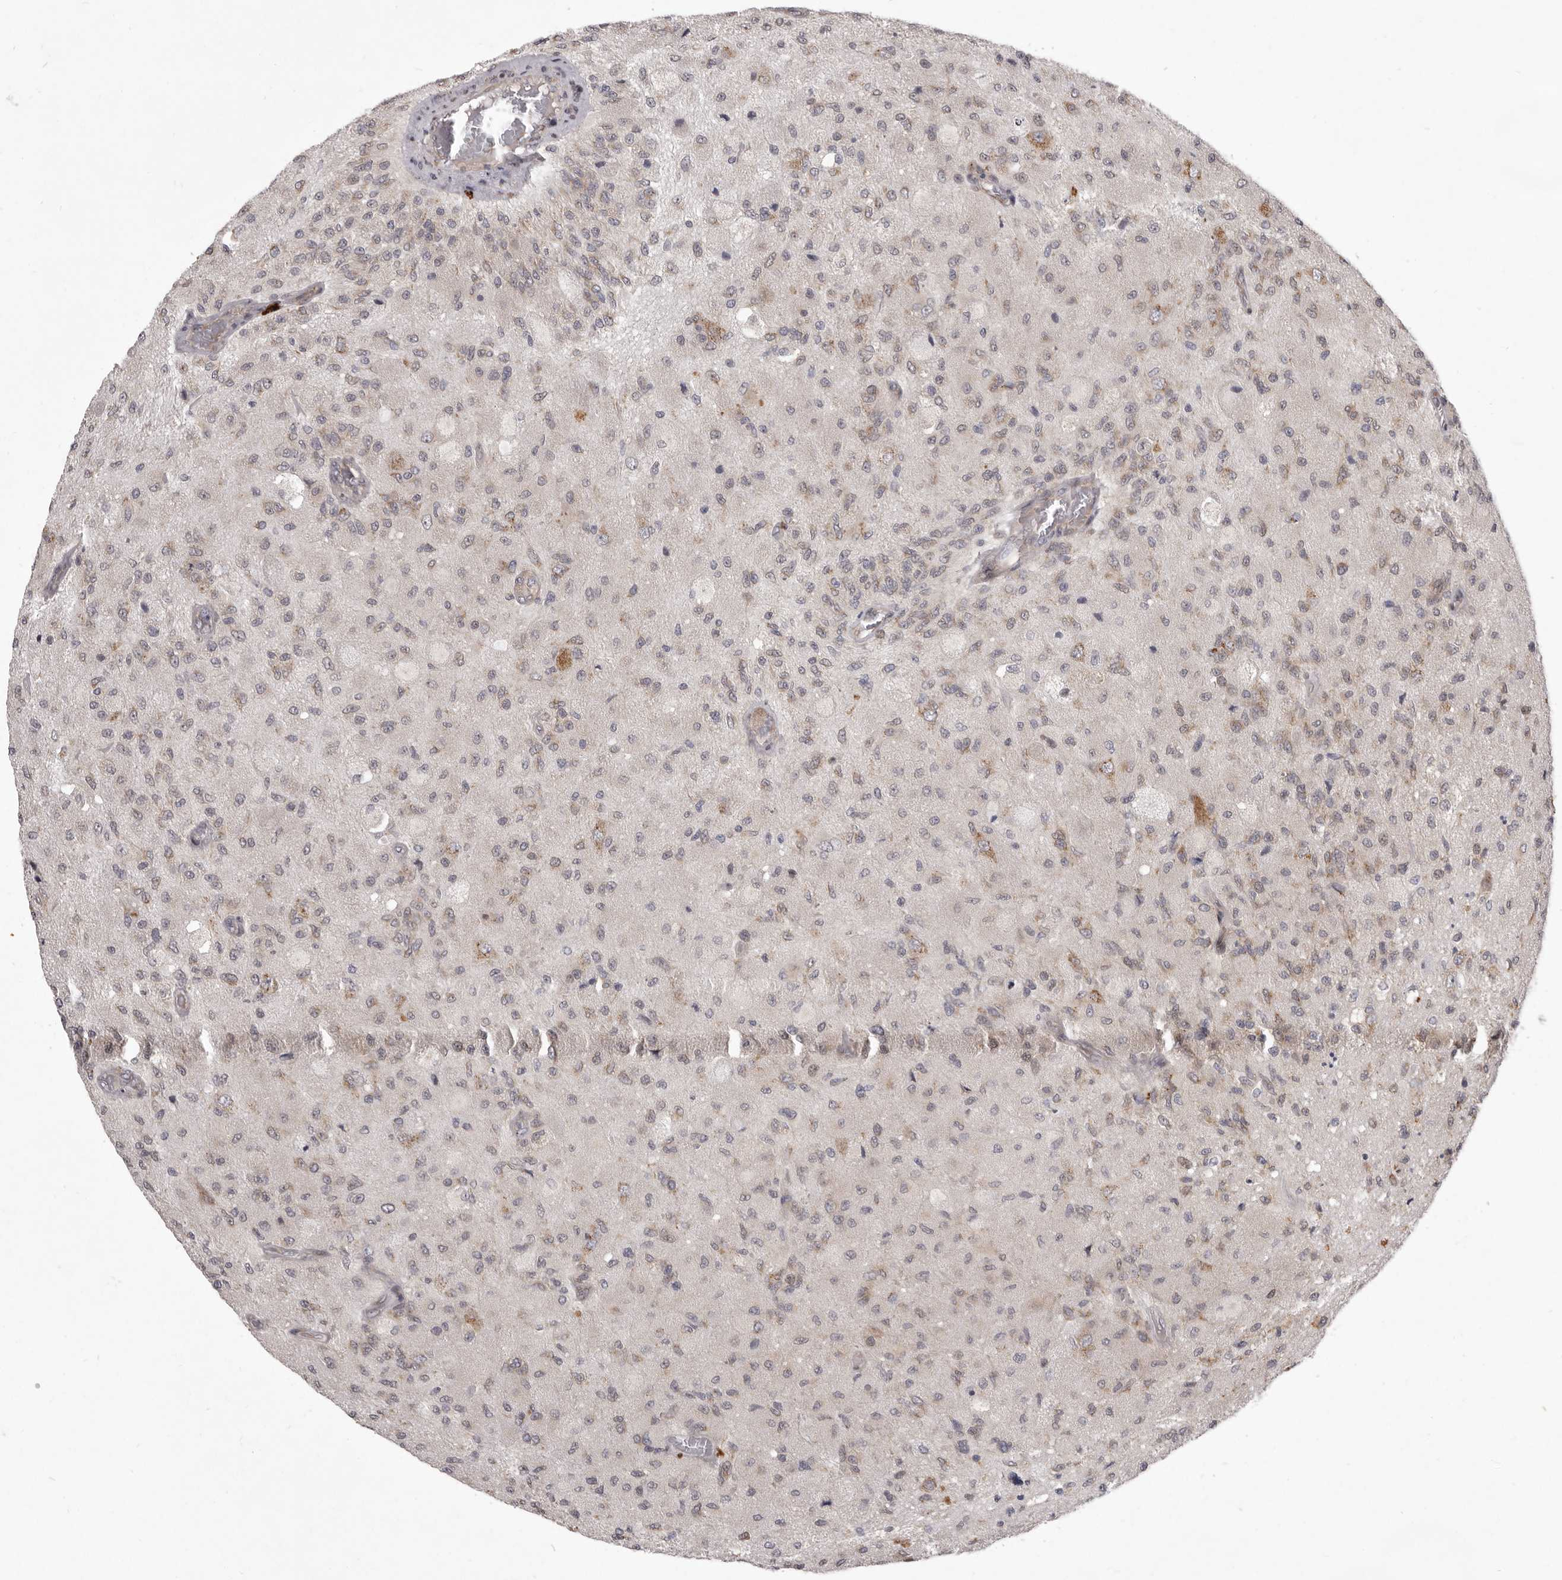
{"staining": {"intensity": "negative", "quantity": "none", "location": "none"}, "tissue": "glioma", "cell_type": "Tumor cells", "image_type": "cancer", "snomed": [{"axis": "morphology", "description": "Normal tissue, NOS"}, {"axis": "morphology", "description": "Glioma, malignant, High grade"}, {"axis": "topography", "description": "Cerebral cortex"}], "caption": "Immunohistochemistry histopathology image of human glioma stained for a protein (brown), which demonstrates no expression in tumor cells. (DAB (3,3'-diaminobenzidine) immunohistochemistry with hematoxylin counter stain).", "gene": "TBC1D8B", "patient": {"sex": "male", "age": 77}}